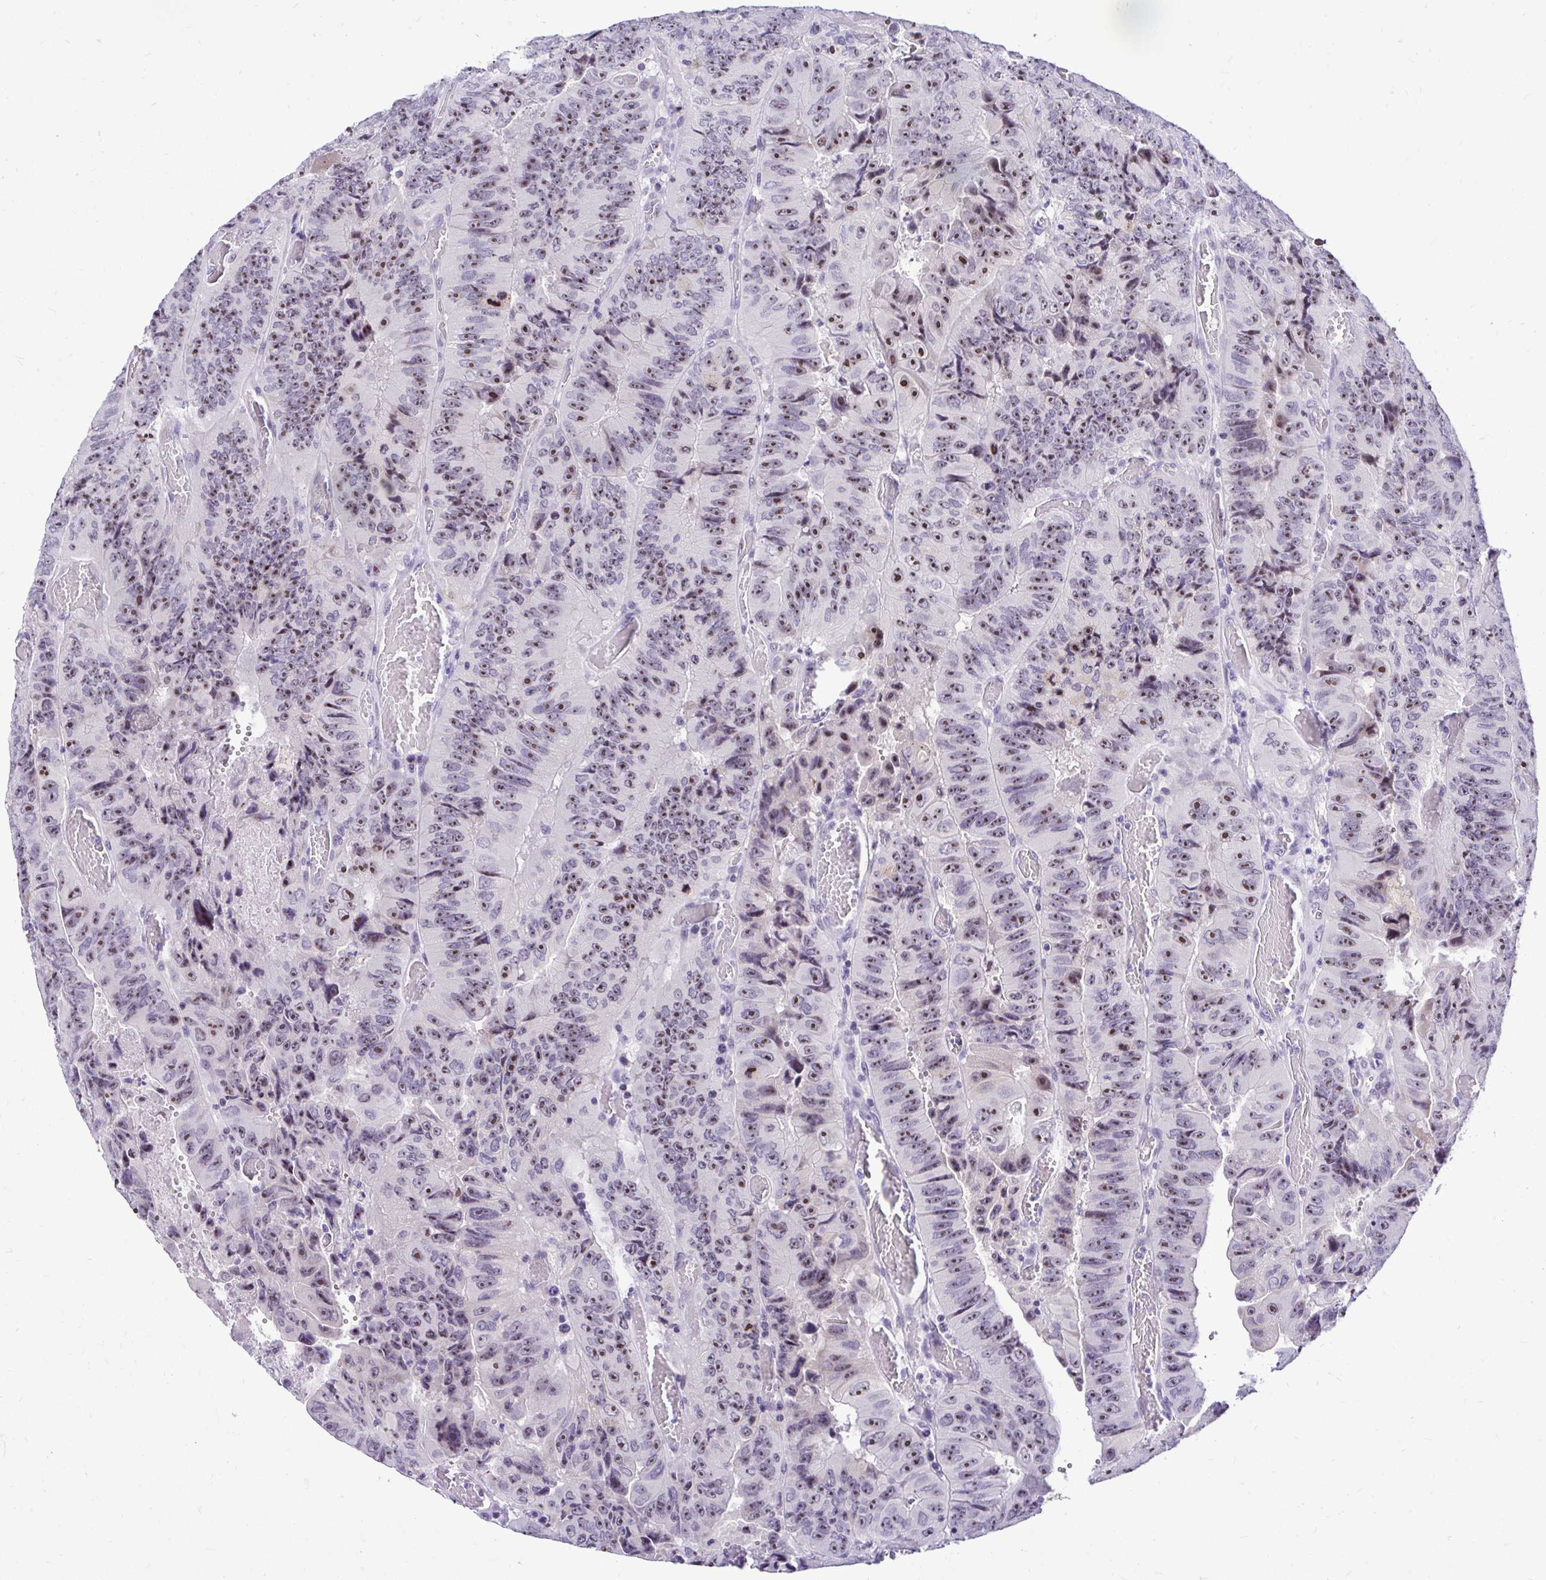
{"staining": {"intensity": "moderate", "quantity": ">75%", "location": "nuclear"}, "tissue": "colorectal cancer", "cell_type": "Tumor cells", "image_type": "cancer", "snomed": [{"axis": "morphology", "description": "Adenocarcinoma, NOS"}, {"axis": "topography", "description": "Colon"}], "caption": "Tumor cells show moderate nuclear expression in approximately >75% of cells in colorectal cancer (adenocarcinoma).", "gene": "NIFK", "patient": {"sex": "female", "age": 84}}